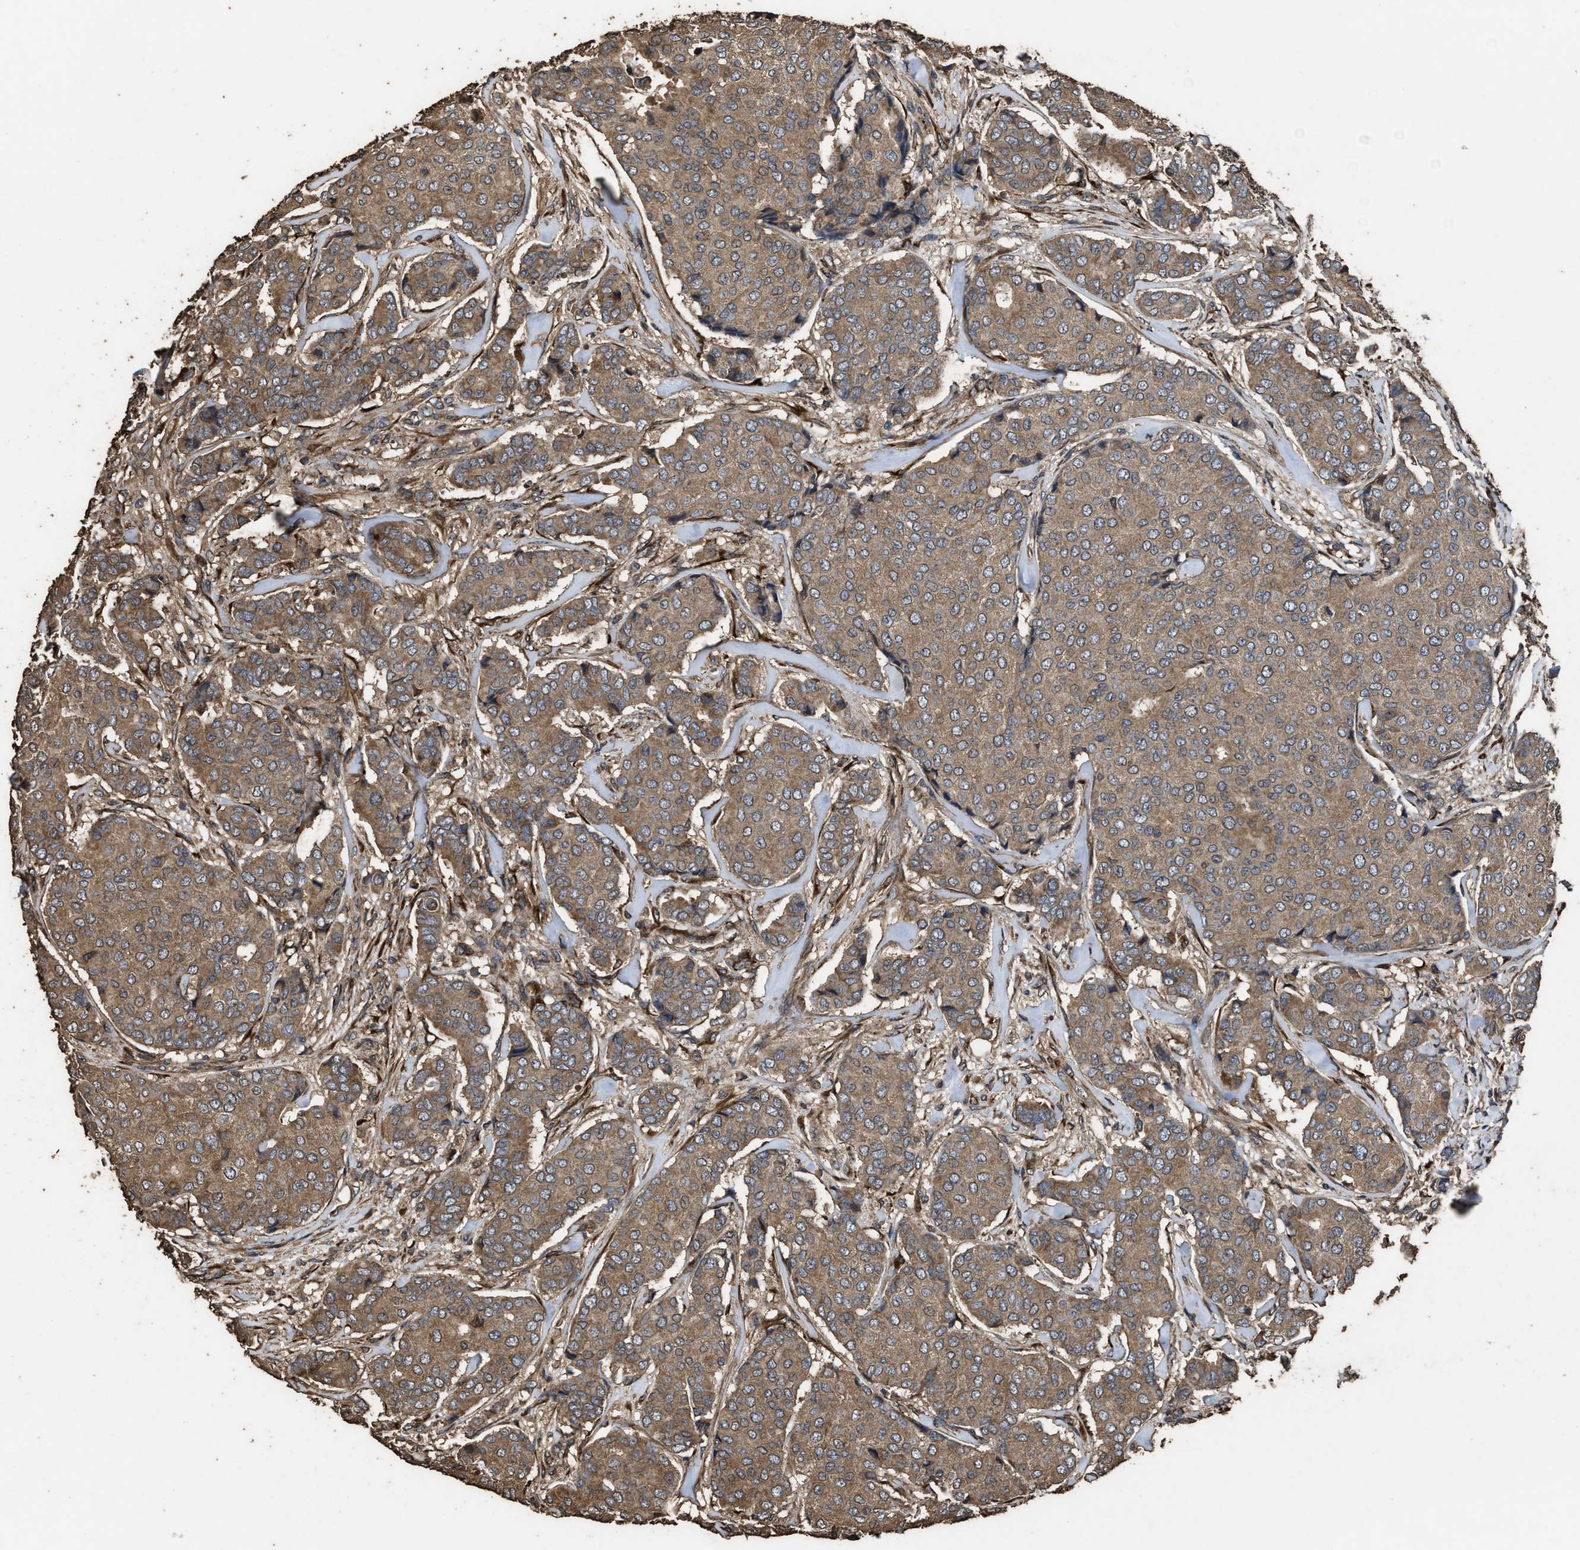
{"staining": {"intensity": "moderate", "quantity": ">75%", "location": "cytoplasmic/membranous"}, "tissue": "breast cancer", "cell_type": "Tumor cells", "image_type": "cancer", "snomed": [{"axis": "morphology", "description": "Duct carcinoma"}, {"axis": "topography", "description": "Breast"}], "caption": "Protein expression analysis of breast cancer displays moderate cytoplasmic/membranous expression in about >75% of tumor cells.", "gene": "ZMYND19", "patient": {"sex": "female", "age": 75}}